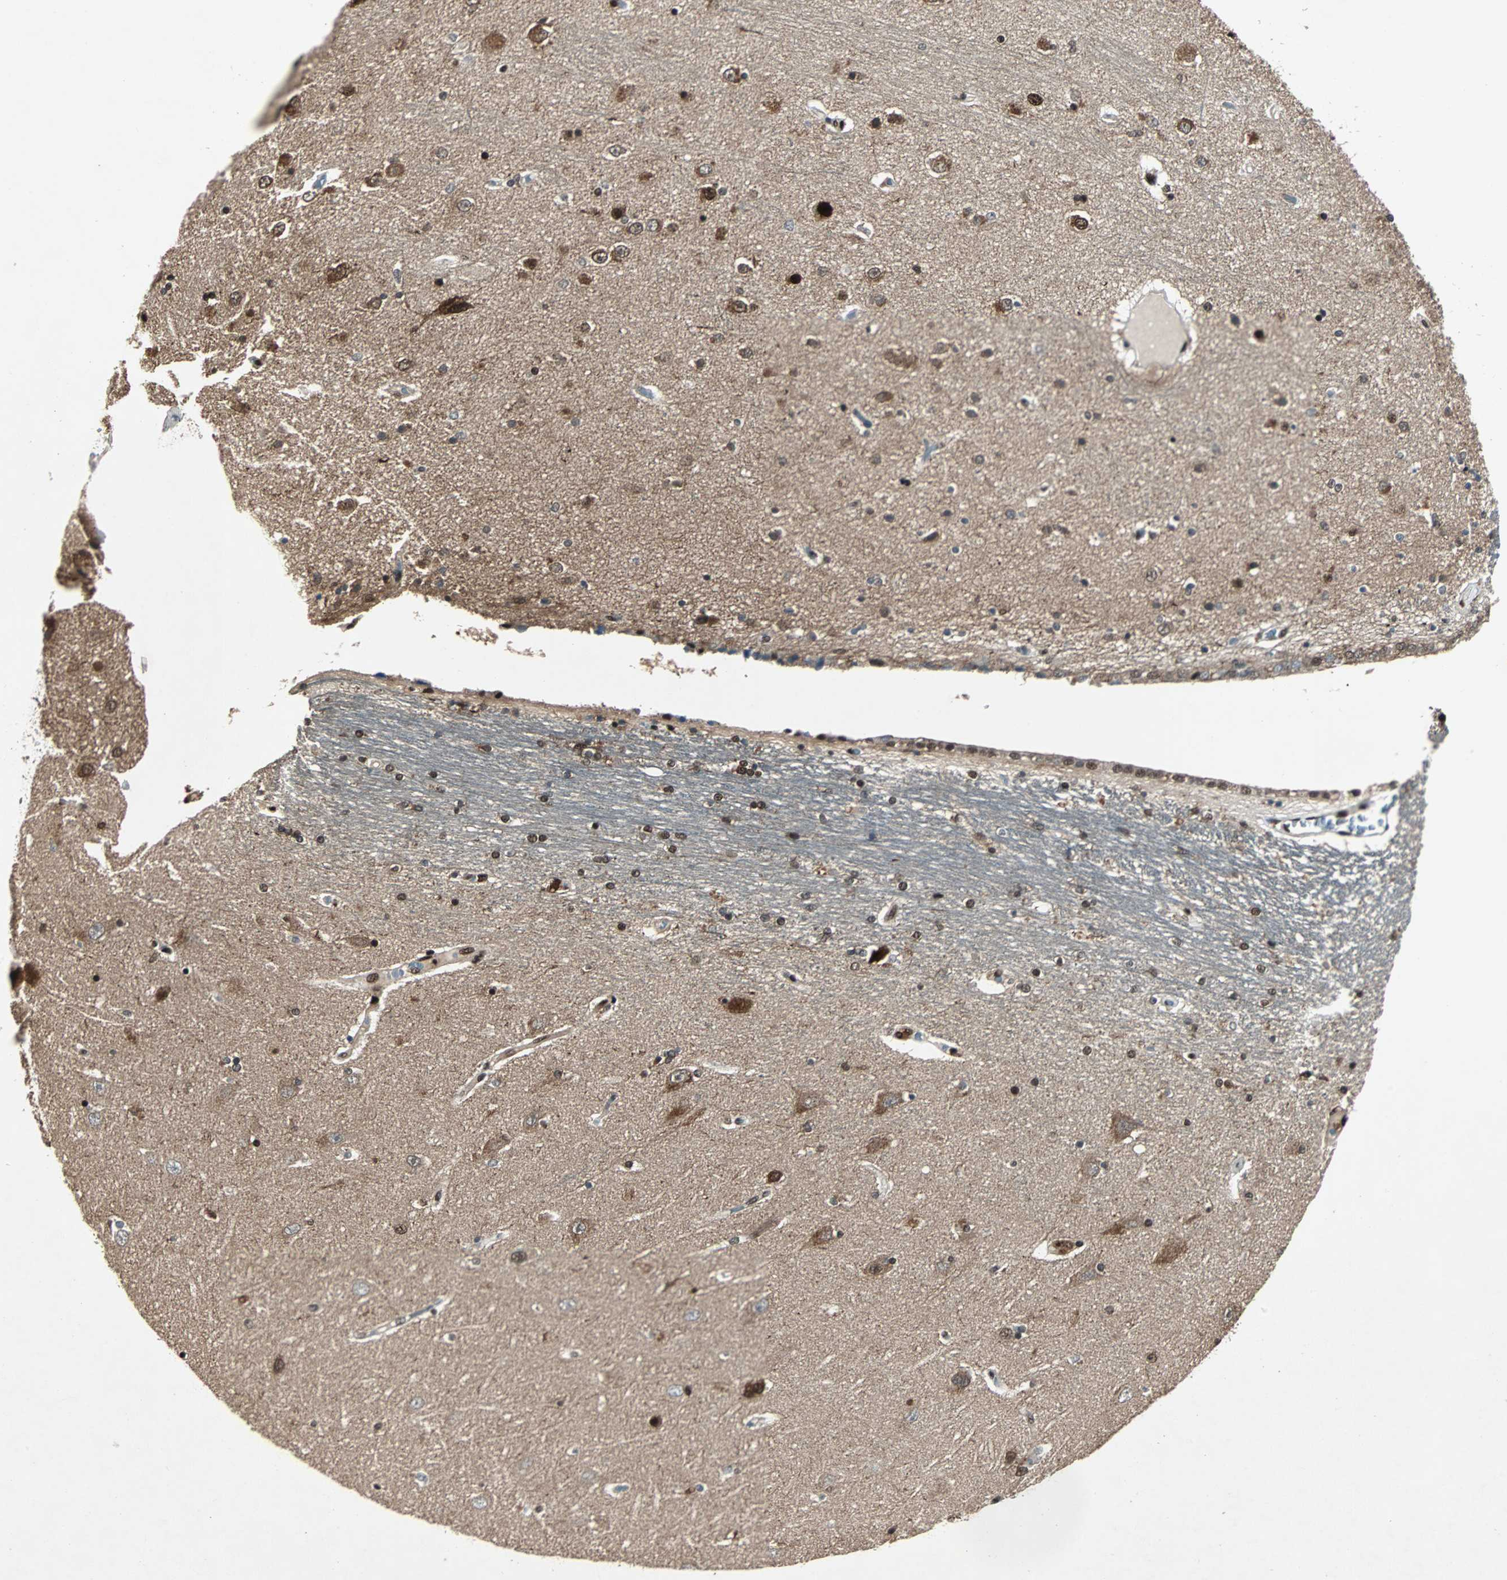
{"staining": {"intensity": "strong", "quantity": ">75%", "location": "nuclear"}, "tissue": "hippocampus", "cell_type": "Glial cells", "image_type": "normal", "snomed": [{"axis": "morphology", "description": "Normal tissue, NOS"}, {"axis": "topography", "description": "Hippocampus"}], "caption": "Benign hippocampus reveals strong nuclear positivity in approximately >75% of glial cells, visualized by immunohistochemistry.", "gene": "ACLY", "patient": {"sex": "female", "age": 54}}